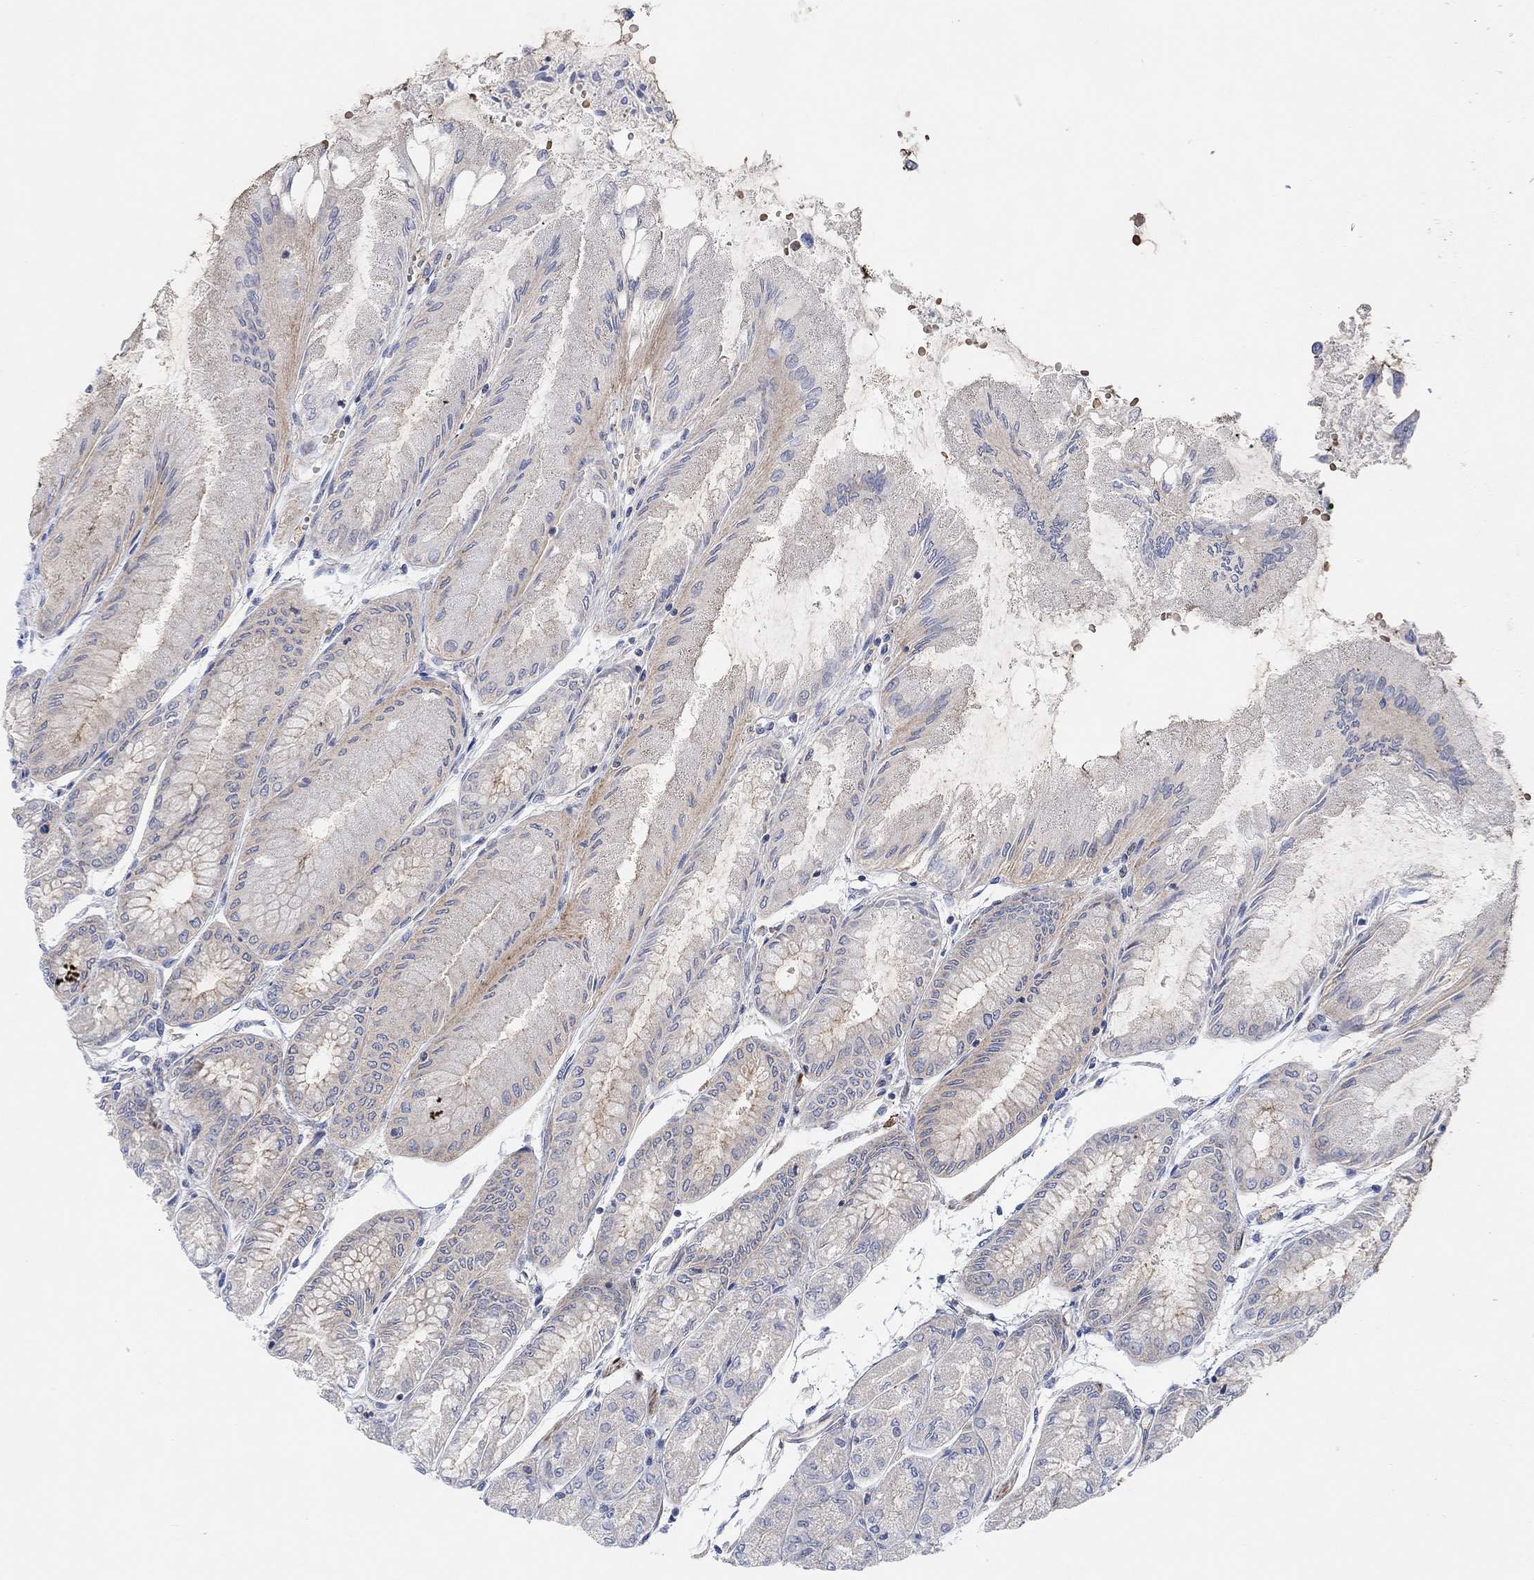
{"staining": {"intensity": "negative", "quantity": "none", "location": "none"}, "tissue": "stomach", "cell_type": "Glandular cells", "image_type": "normal", "snomed": [{"axis": "morphology", "description": "Normal tissue, NOS"}, {"axis": "topography", "description": "Stomach, upper"}], "caption": "This is an immunohistochemistry photomicrograph of unremarkable stomach. There is no expression in glandular cells.", "gene": "PMFBP1", "patient": {"sex": "male", "age": 60}}